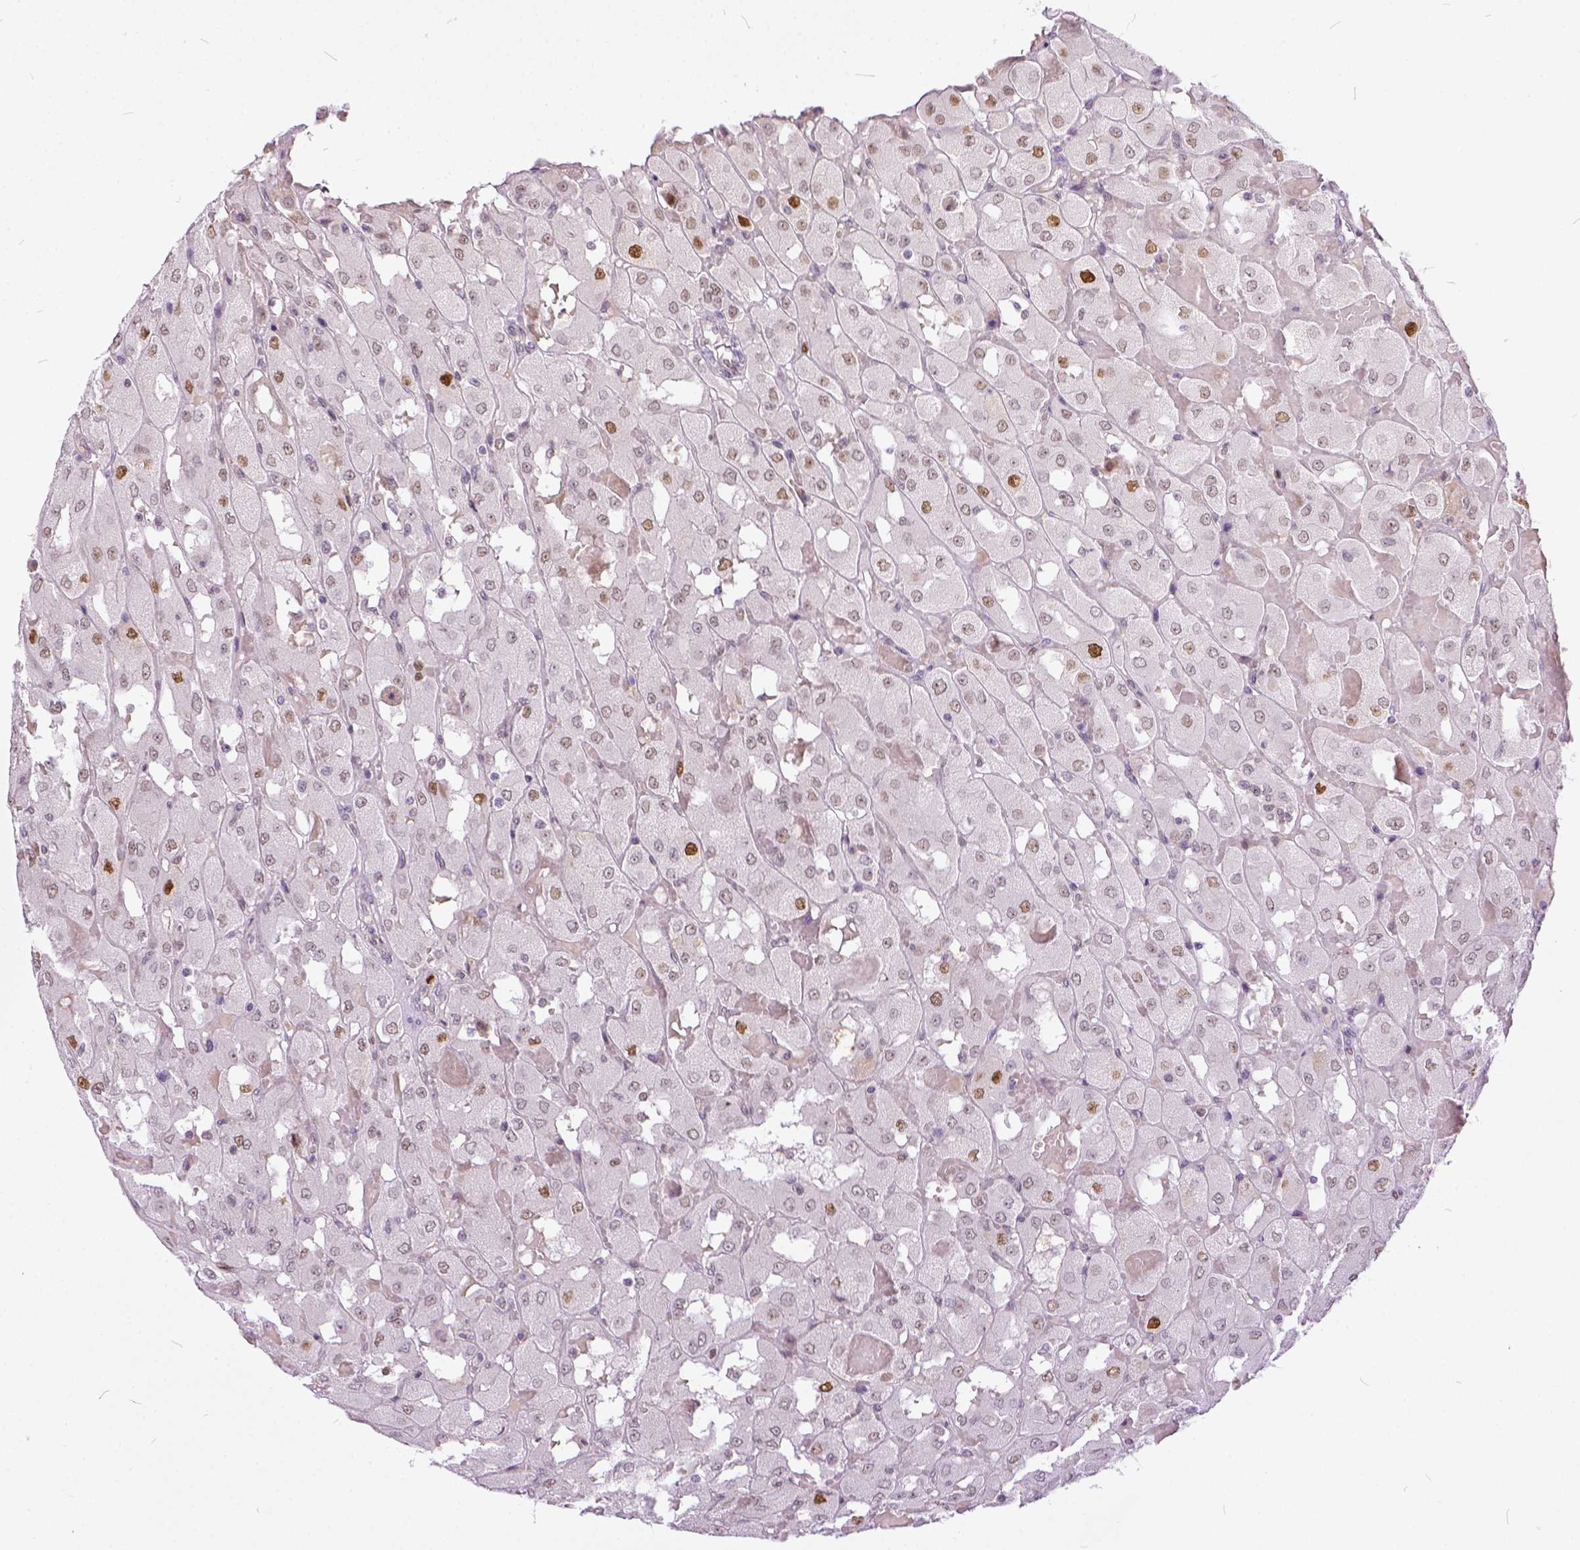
{"staining": {"intensity": "weak", "quantity": ">75%", "location": "nuclear"}, "tissue": "renal cancer", "cell_type": "Tumor cells", "image_type": "cancer", "snomed": [{"axis": "morphology", "description": "Adenocarcinoma, NOS"}, {"axis": "topography", "description": "Kidney"}], "caption": "The photomicrograph displays a brown stain indicating the presence of a protein in the nuclear of tumor cells in adenocarcinoma (renal).", "gene": "ERCC1", "patient": {"sex": "male", "age": 72}}